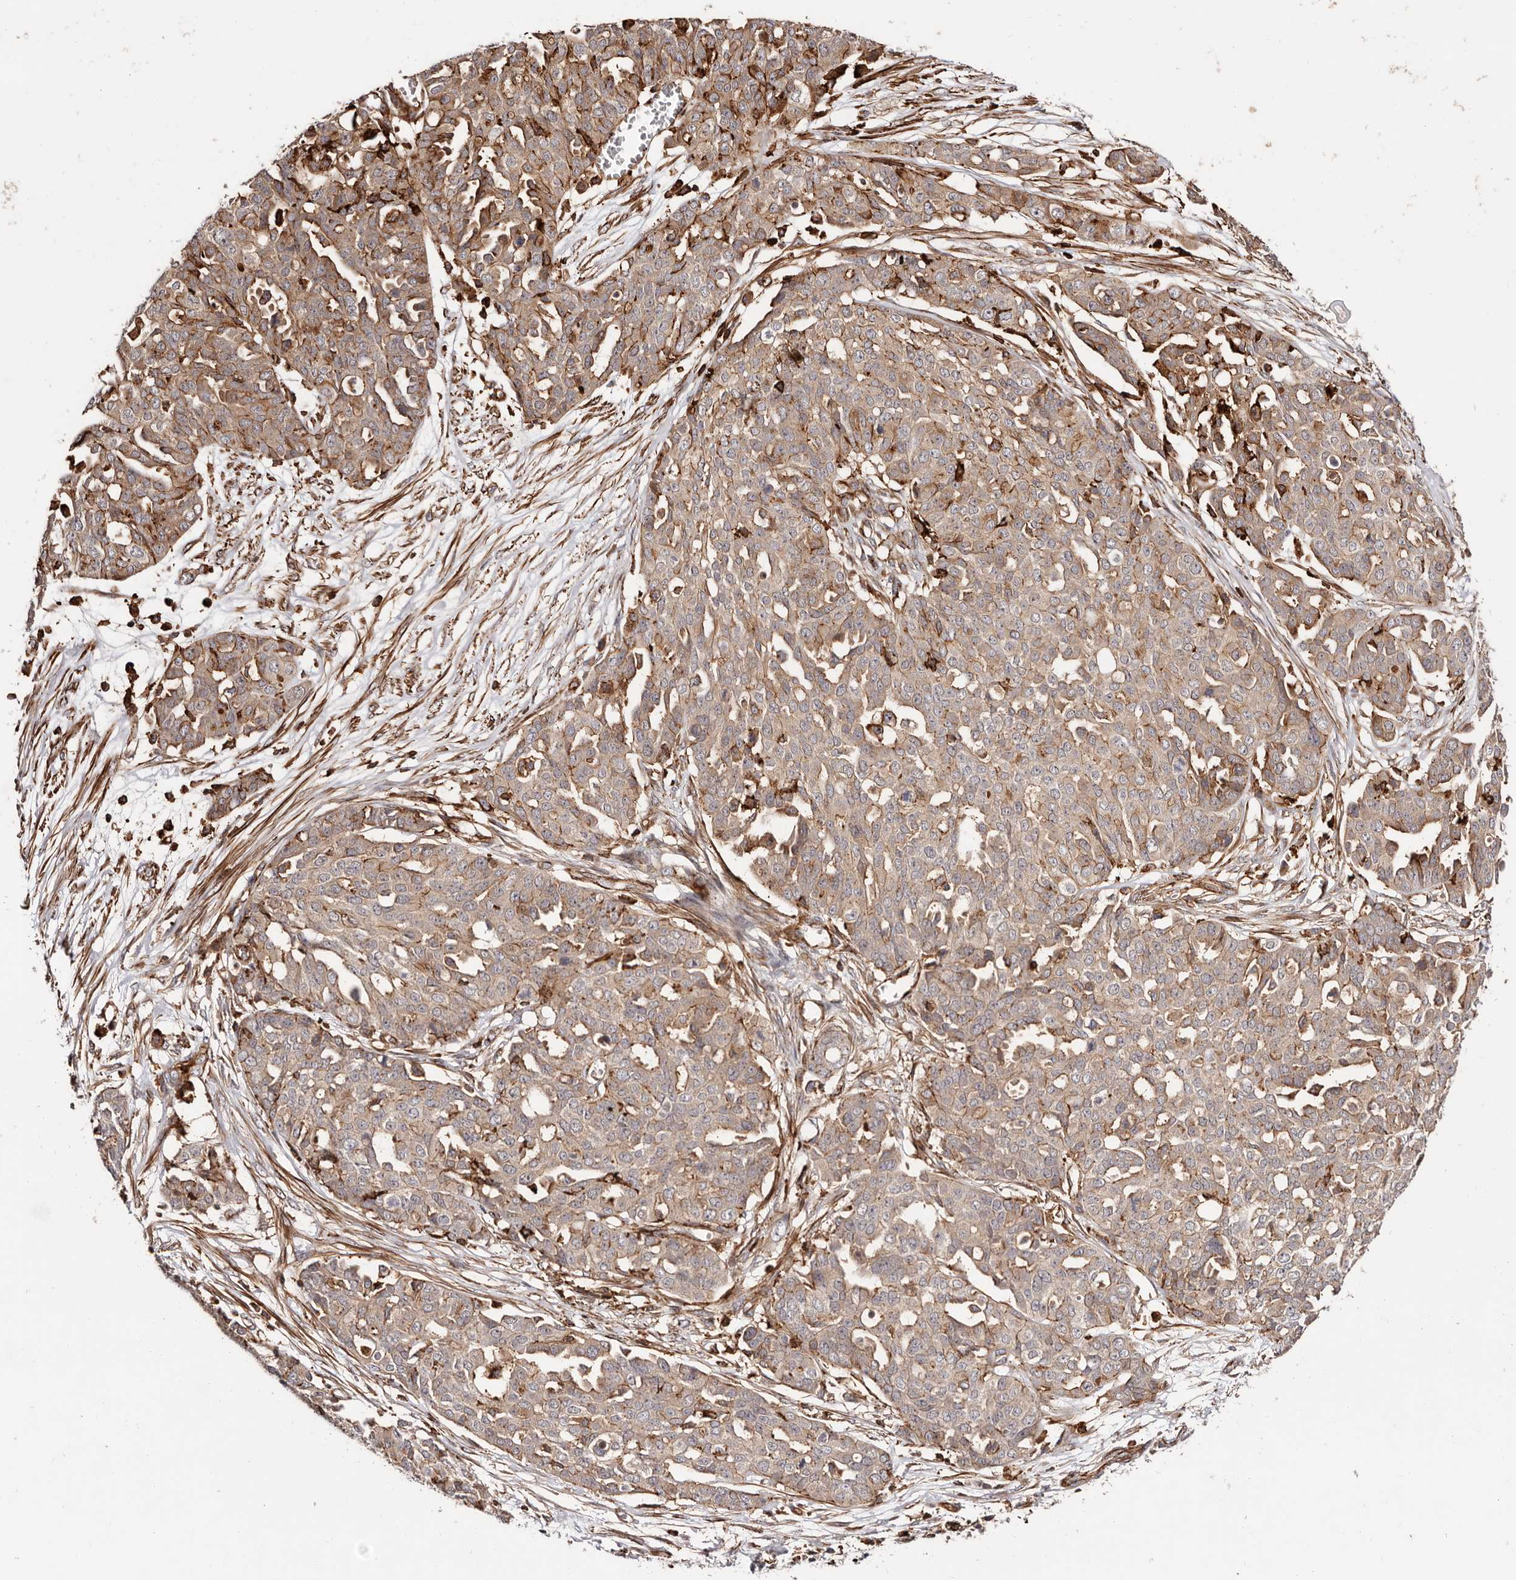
{"staining": {"intensity": "weak", "quantity": ">75%", "location": "cytoplasmic/membranous"}, "tissue": "ovarian cancer", "cell_type": "Tumor cells", "image_type": "cancer", "snomed": [{"axis": "morphology", "description": "Cystadenocarcinoma, serous, NOS"}, {"axis": "topography", "description": "Soft tissue"}, {"axis": "topography", "description": "Ovary"}], "caption": "Serous cystadenocarcinoma (ovarian) stained for a protein (brown) demonstrates weak cytoplasmic/membranous positive expression in about >75% of tumor cells.", "gene": "PTPN22", "patient": {"sex": "female", "age": 57}}